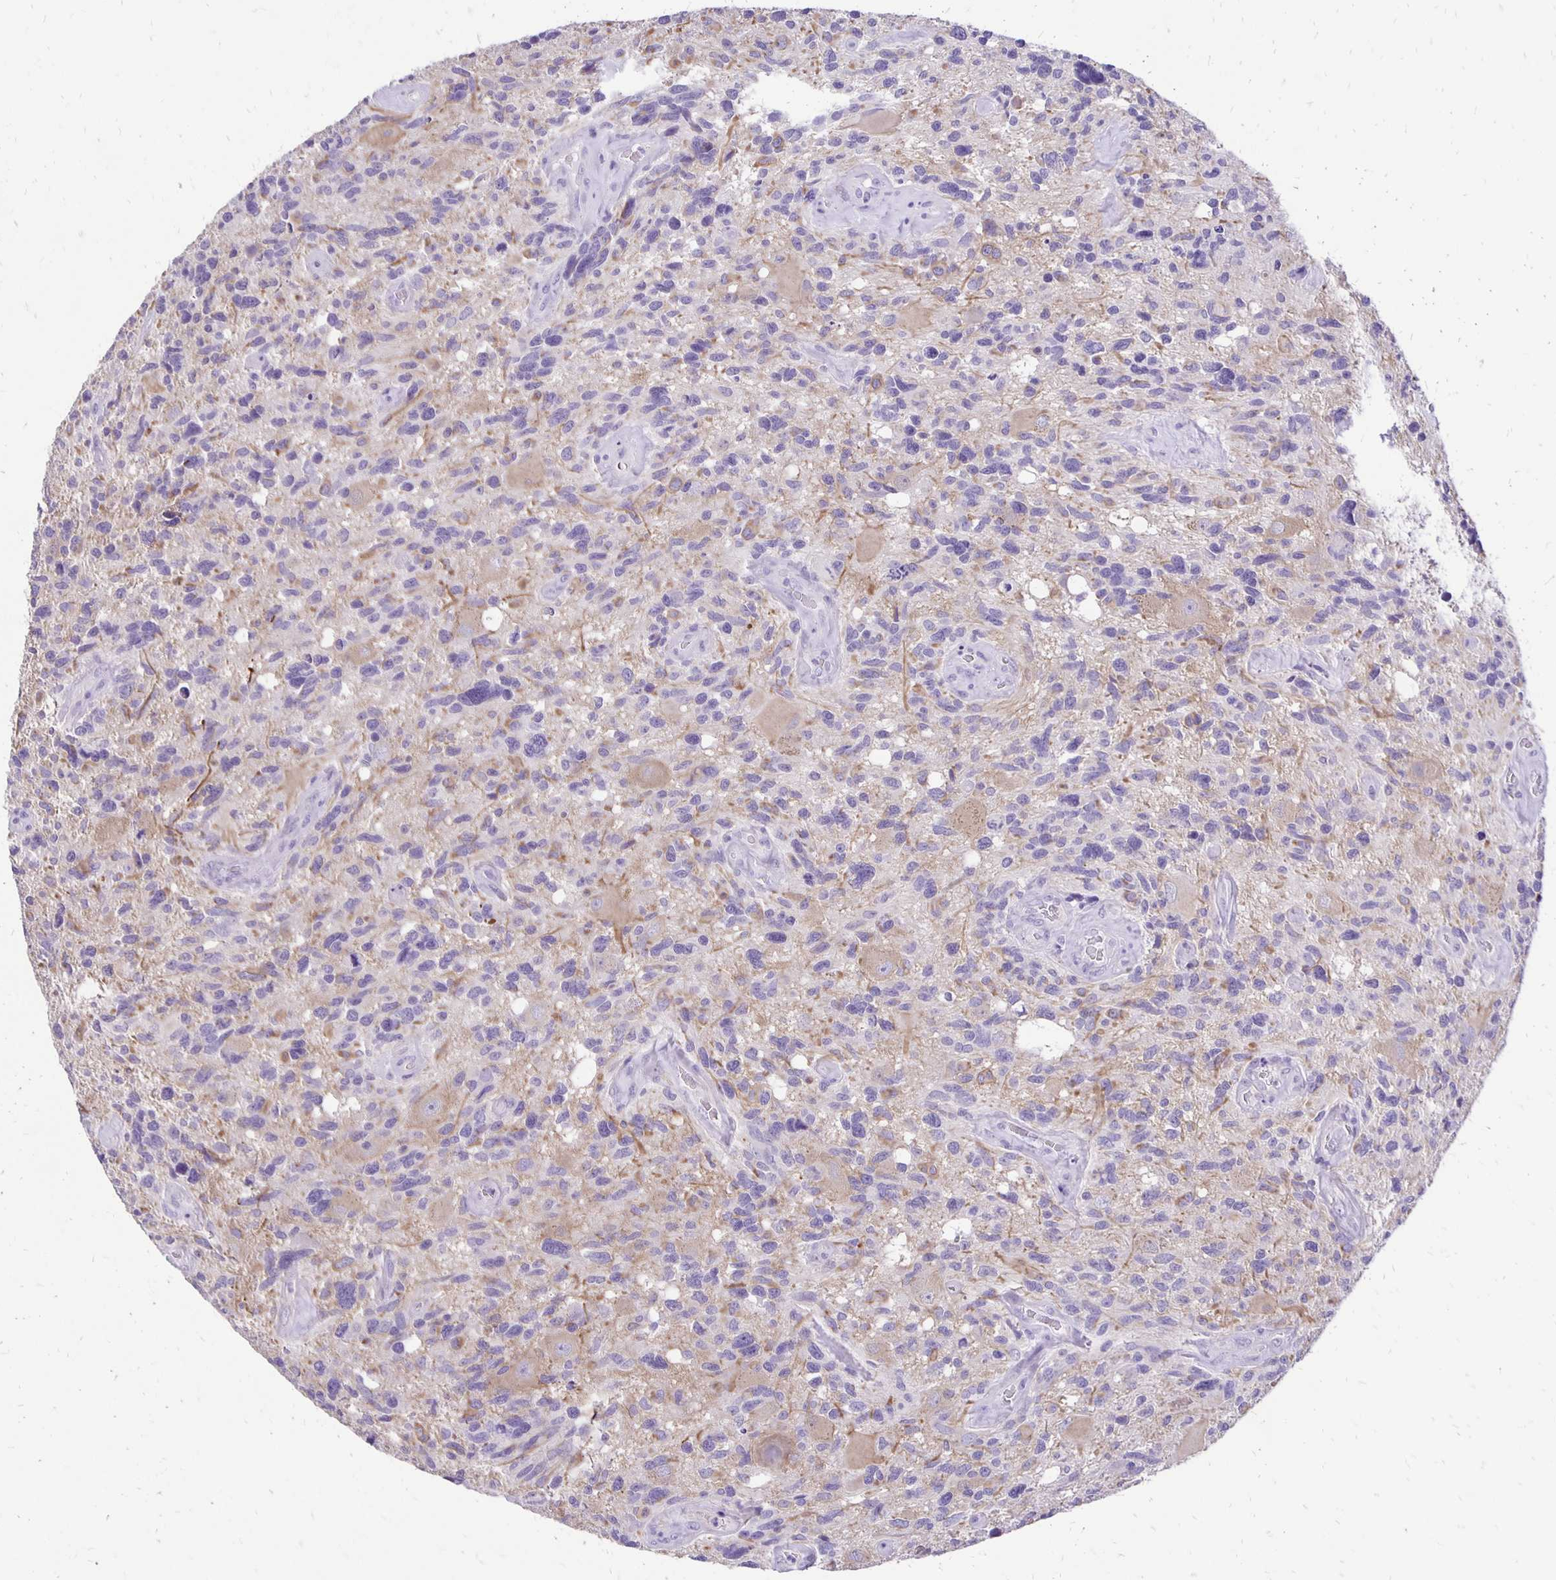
{"staining": {"intensity": "negative", "quantity": "none", "location": "none"}, "tissue": "glioma", "cell_type": "Tumor cells", "image_type": "cancer", "snomed": [{"axis": "morphology", "description": "Glioma, malignant, High grade"}, {"axis": "topography", "description": "Brain"}], "caption": "Immunohistochemistry (IHC) photomicrograph of human malignant glioma (high-grade) stained for a protein (brown), which reveals no expression in tumor cells. (Immunohistochemistry, brightfield microscopy, high magnification).", "gene": "ANKRD45", "patient": {"sex": "male", "age": 49}}